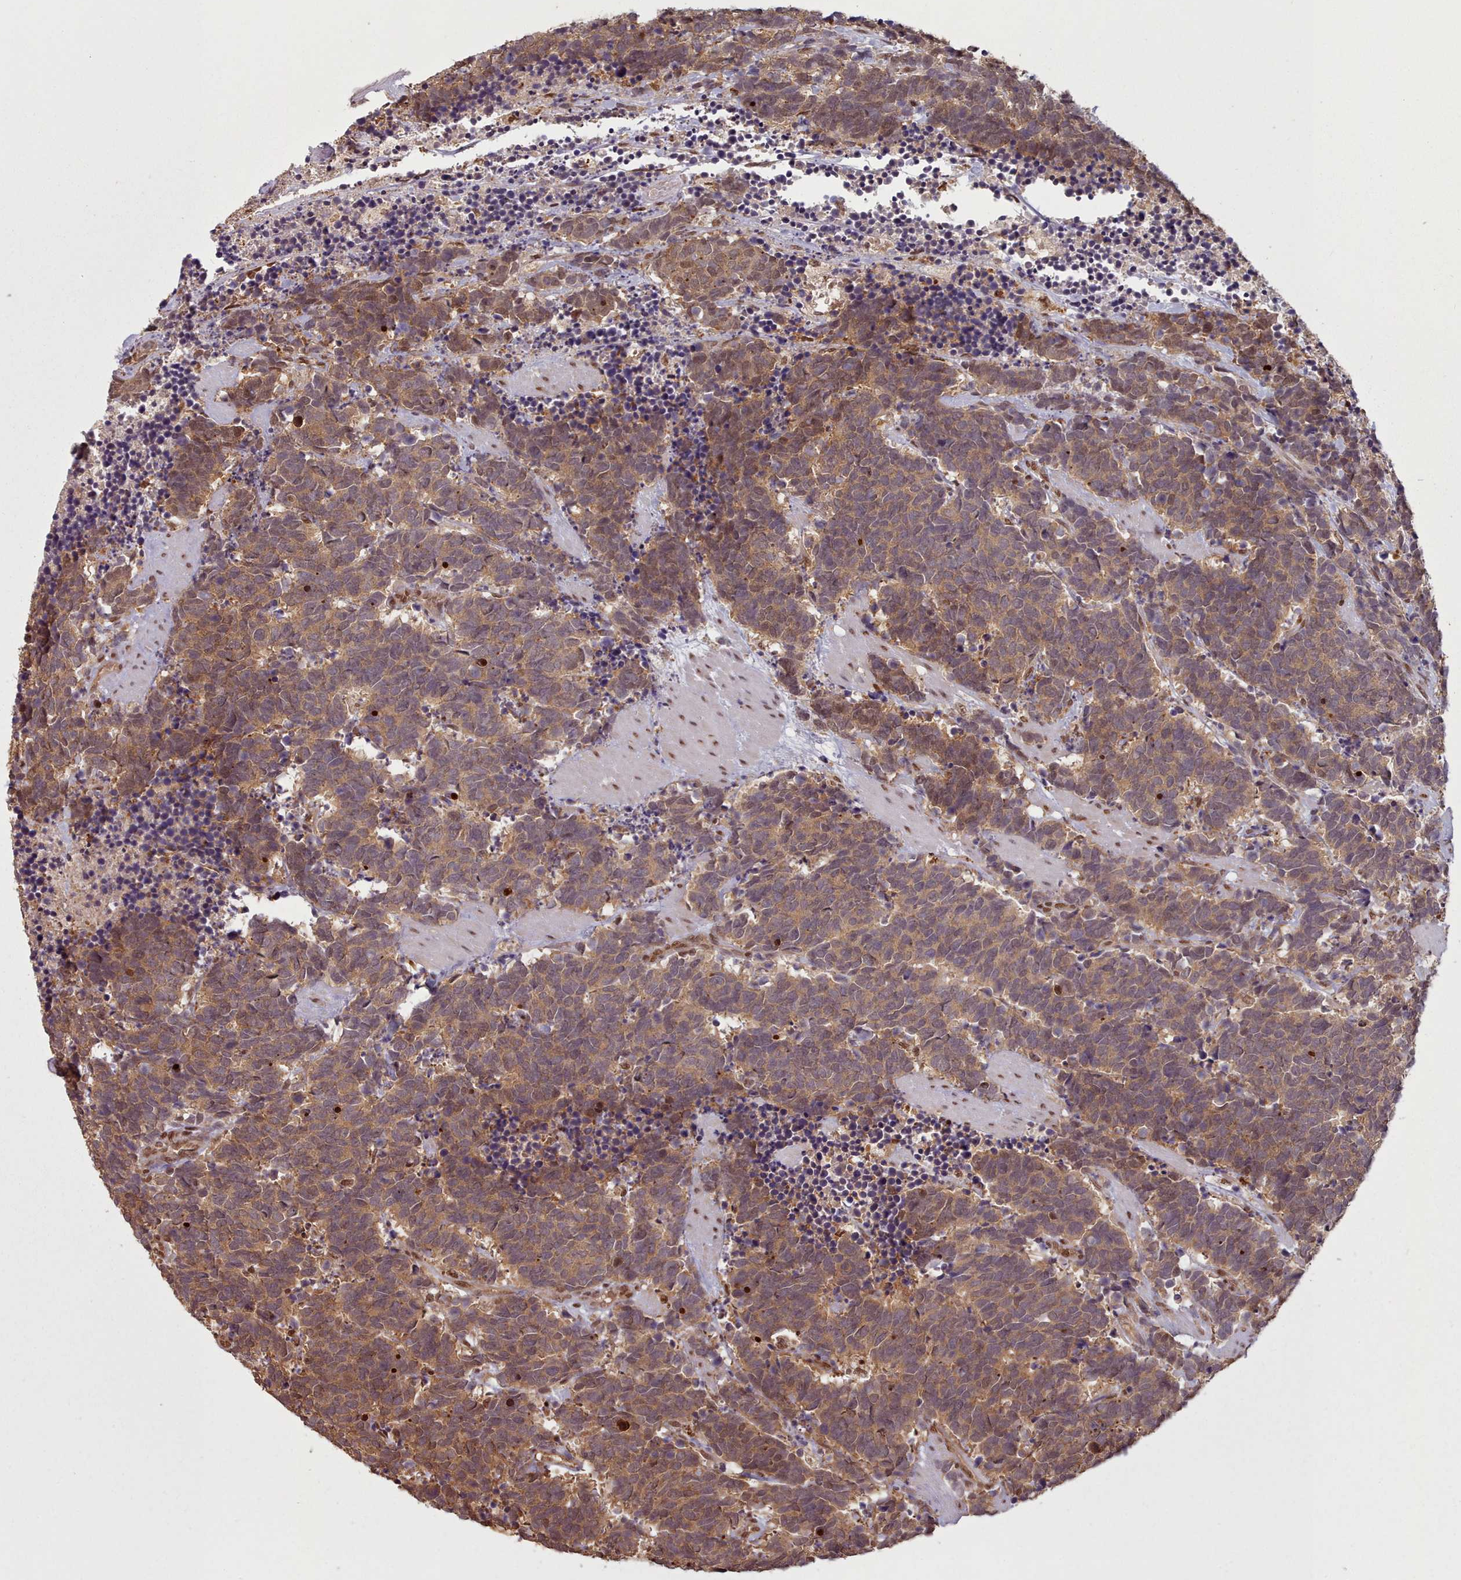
{"staining": {"intensity": "moderate", "quantity": ">75%", "location": "cytoplasmic/membranous"}, "tissue": "carcinoid", "cell_type": "Tumor cells", "image_type": "cancer", "snomed": [{"axis": "morphology", "description": "Carcinoma, NOS"}, {"axis": "morphology", "description": "Carcinoid, malignant, NOS"}, {"axis": "topography", "description": "Prostate"}], "caption": "Moderate cytoplasmic/membranous expression for a protein is appreciated in approximately >75% of tumor cells of malignant carcinoid using immunohistochemistry.", "gene": "RPS27A", "patient": {"sex": "male", "age": 57}}